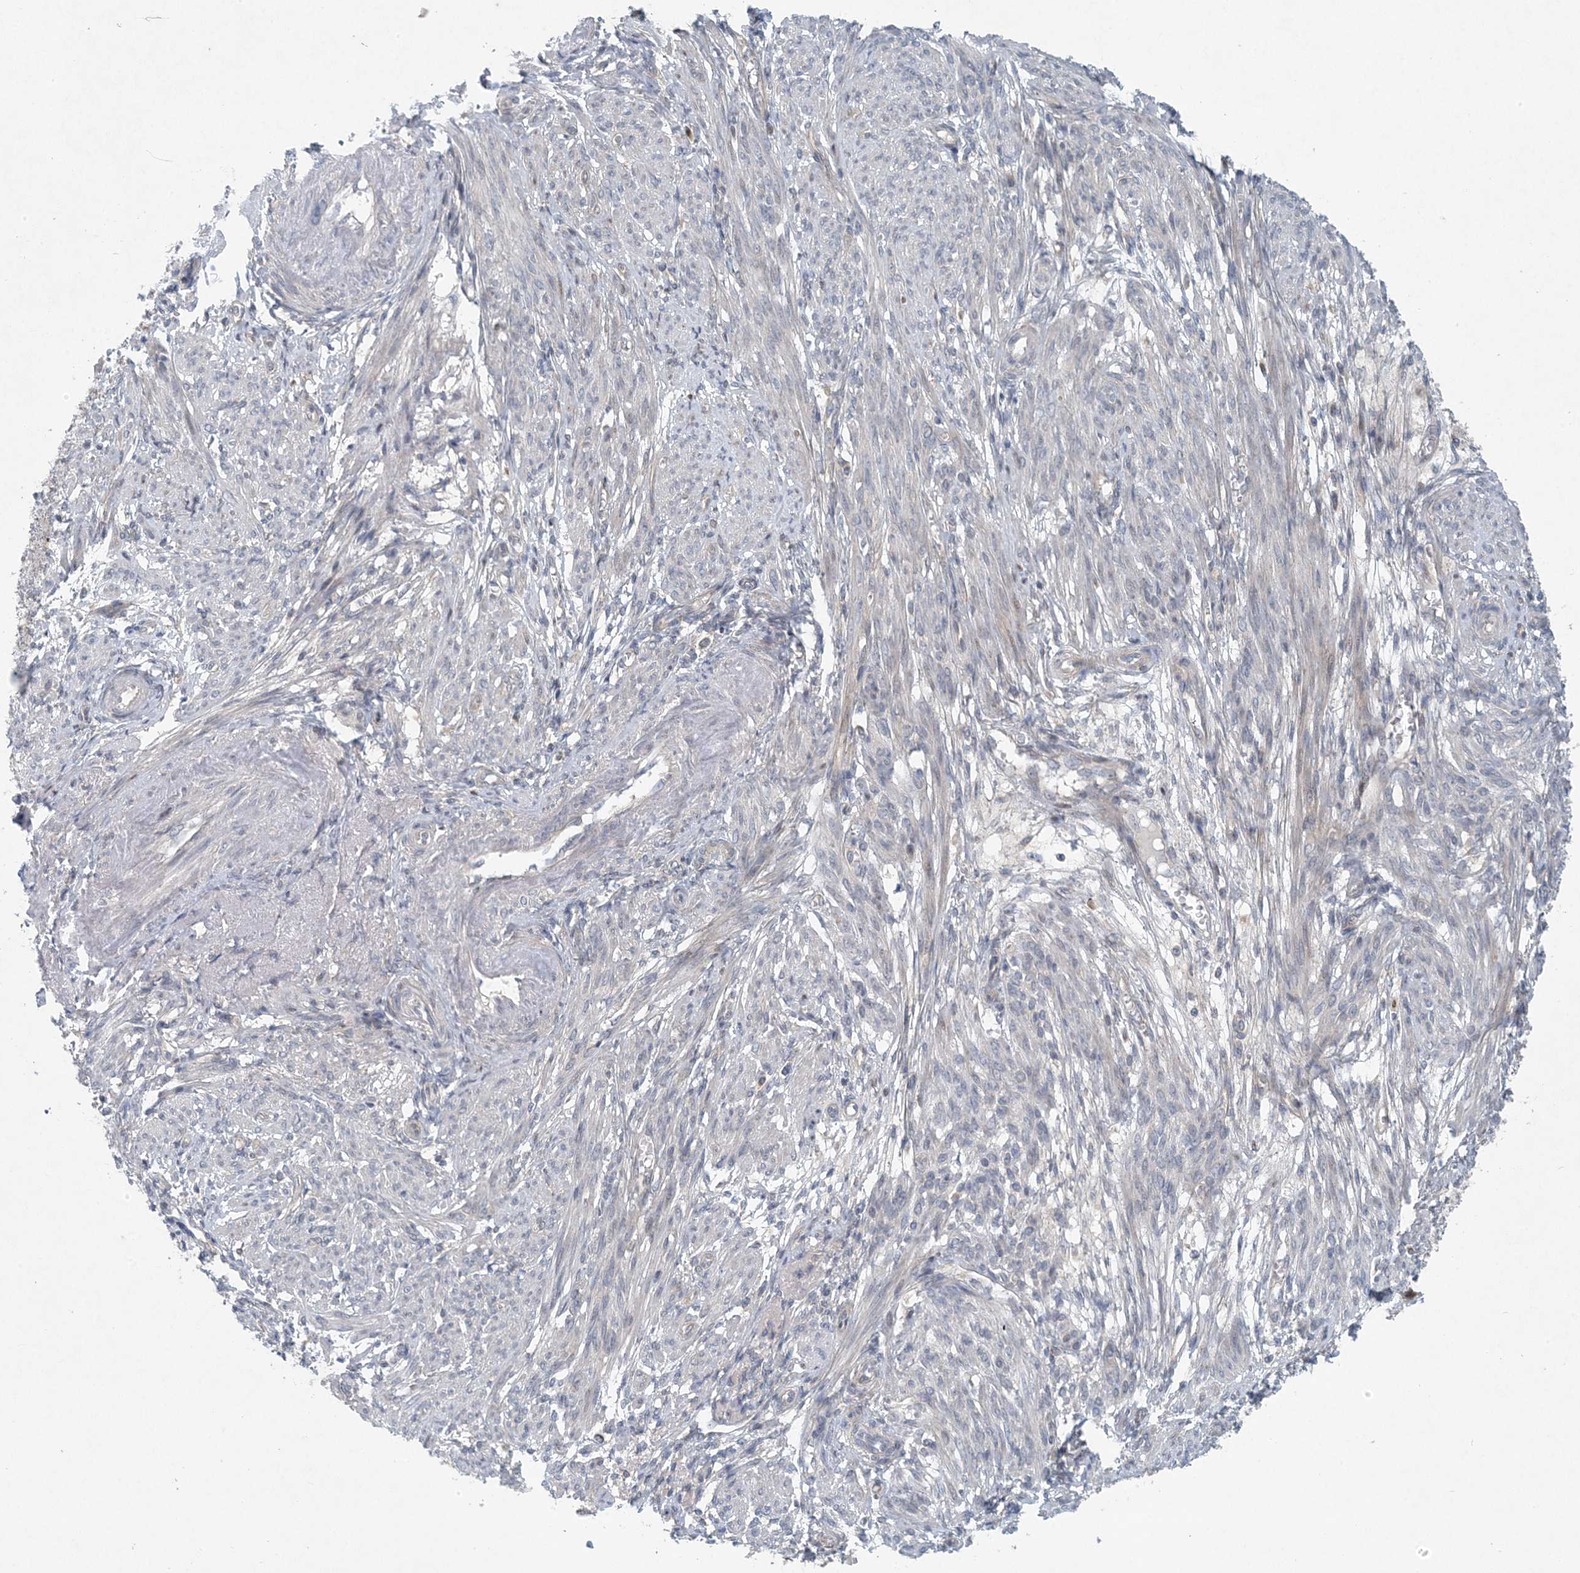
{"staining": {"intensity": "negative", "quantity": "none", "location": "none"}, "tissue": "smooth muscle", "cell_type": "Smooth muscle cells", "image_type": "normal", "snomed": [{"axis": "morphology", "description": "Normal tissue, NOS"}, {"axis": "topography", "description": "Smooth muscle"}], "caption": "Smooth muscle cells show no significant expression in normal smooth muscle. (Stains: DAB immunohistochemistry (IHC) with hematoxylin counter stain, Microscopy: brightfield microscopy at high magnification).", "gene": "HIKESHI", "patient": {"sex": "female", "age": 39}}